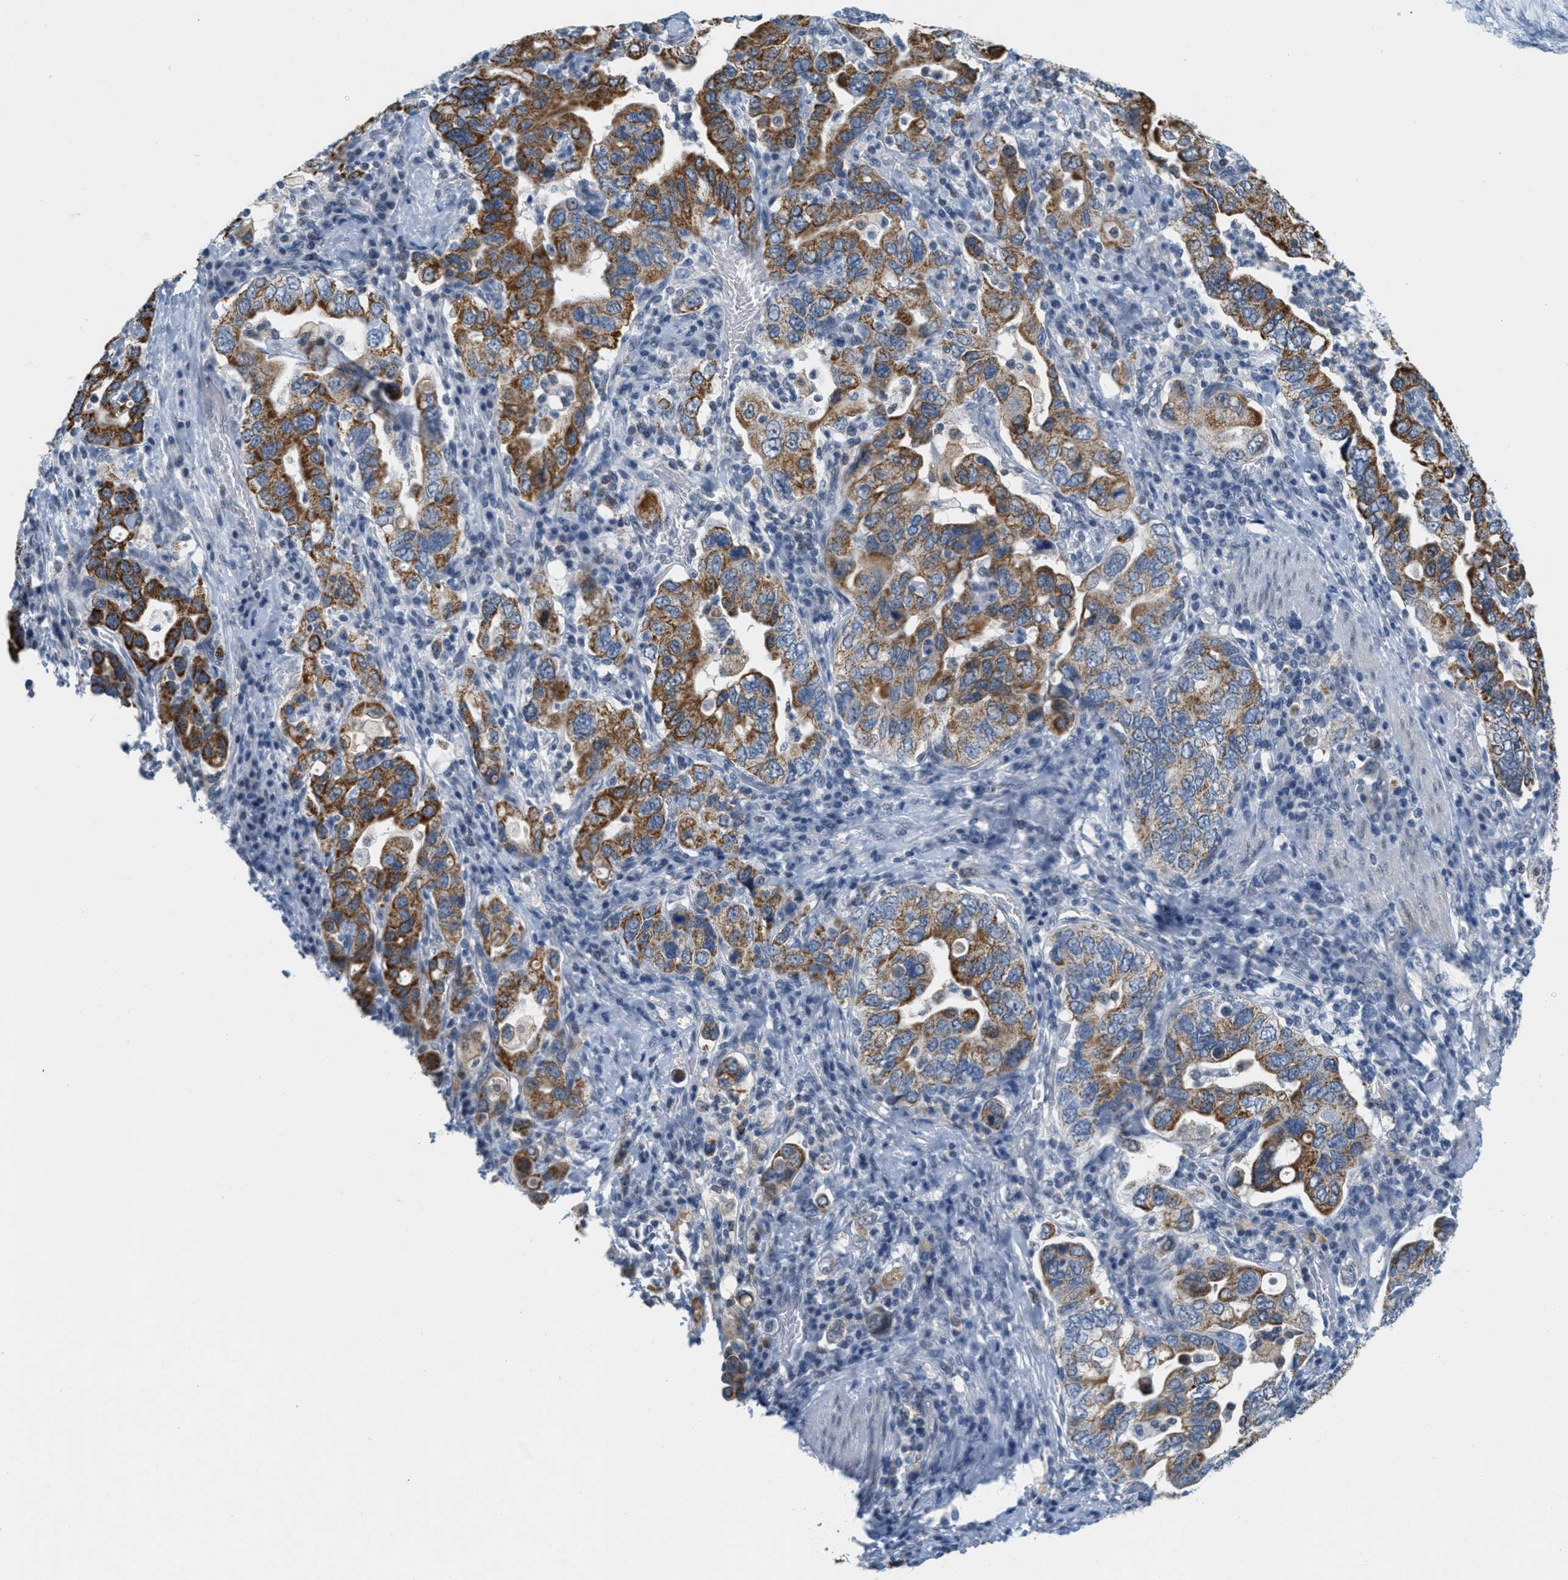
{"staining": {"intensity": "moderate", "quantity": ">75%", "location": "cytoplasmic/membranous"}, "tissue": "stomach cancer", "cell_type": "Tumor cells", "image_type": "cancer", "snomed": [{"axis": "morphology", "description": "Adenocarcinoma, NOS"}, {"axis": "topography", "description": "Stomach, upper"}], "caption": "Brown immunohistochemical staining in stomach cancer displays moderate cytoplasmic/membranous expression in about >75% of tumor cells.", "gene": "HS3ST2", "patient": {"sex": "male", "age": 62}}